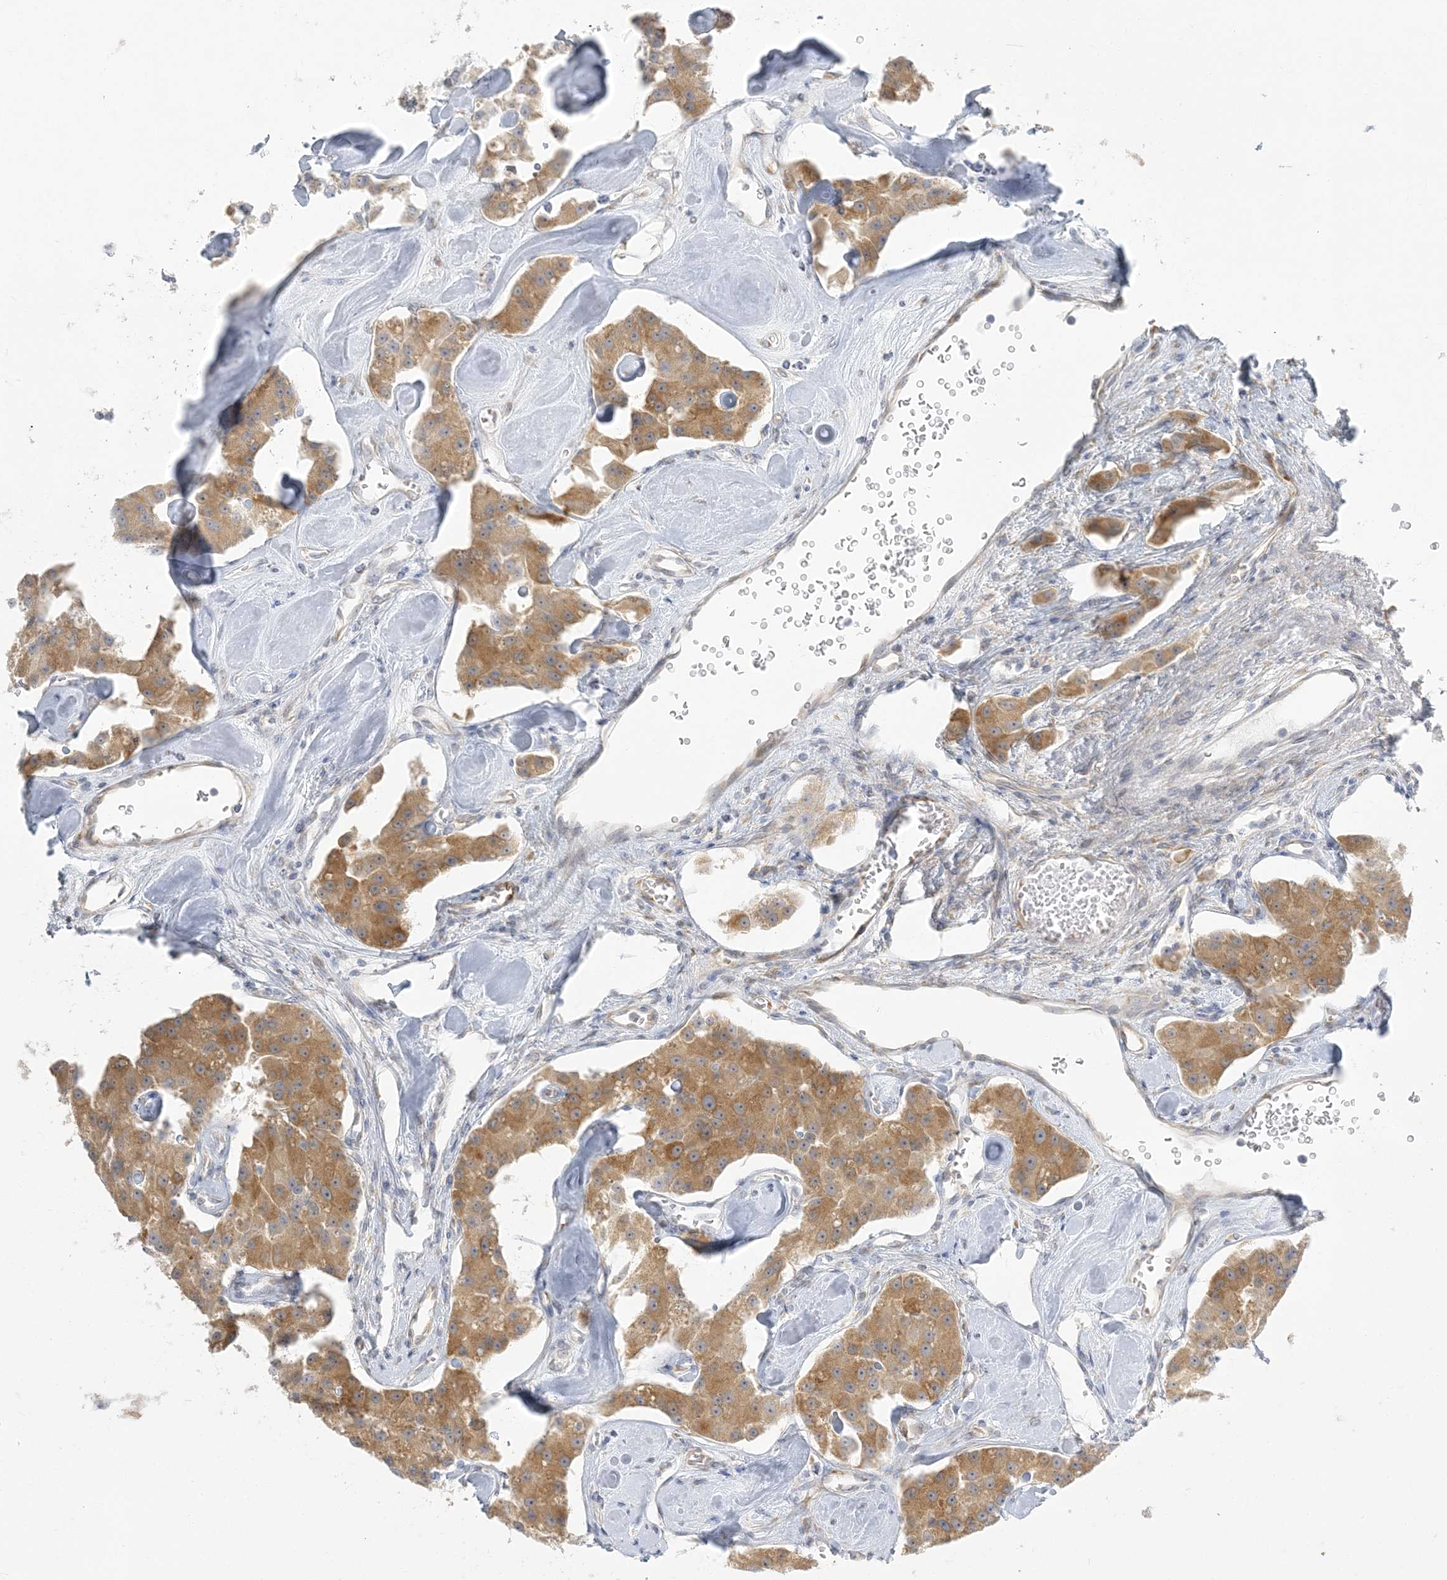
{"staining": {"intensity": "moderate", "quantity": ">75%", "location": "cytoplasmic/membranous"}, "tissue": "carcinoid", "cell_type": "Tumor cells", "image_type": "cancer", "snomed": [{"axis": "morphology", "description": "Carcinoid, malignant, NOS"}, {"axis": "topography", "description": "Pancreas"}], "caption": "Protein positivity by immunohistochemistry displays moderate cytoplasmic/membranous expression in approximately >75% of tumor cells in carcinoid (malignant). (DAB (3,3'-diaminobenzidine) IHC, brown staining for protein, blue staining for nuclei).", "gene": "ZC3H6", "patient": {"sex": "male", "age": 41}}